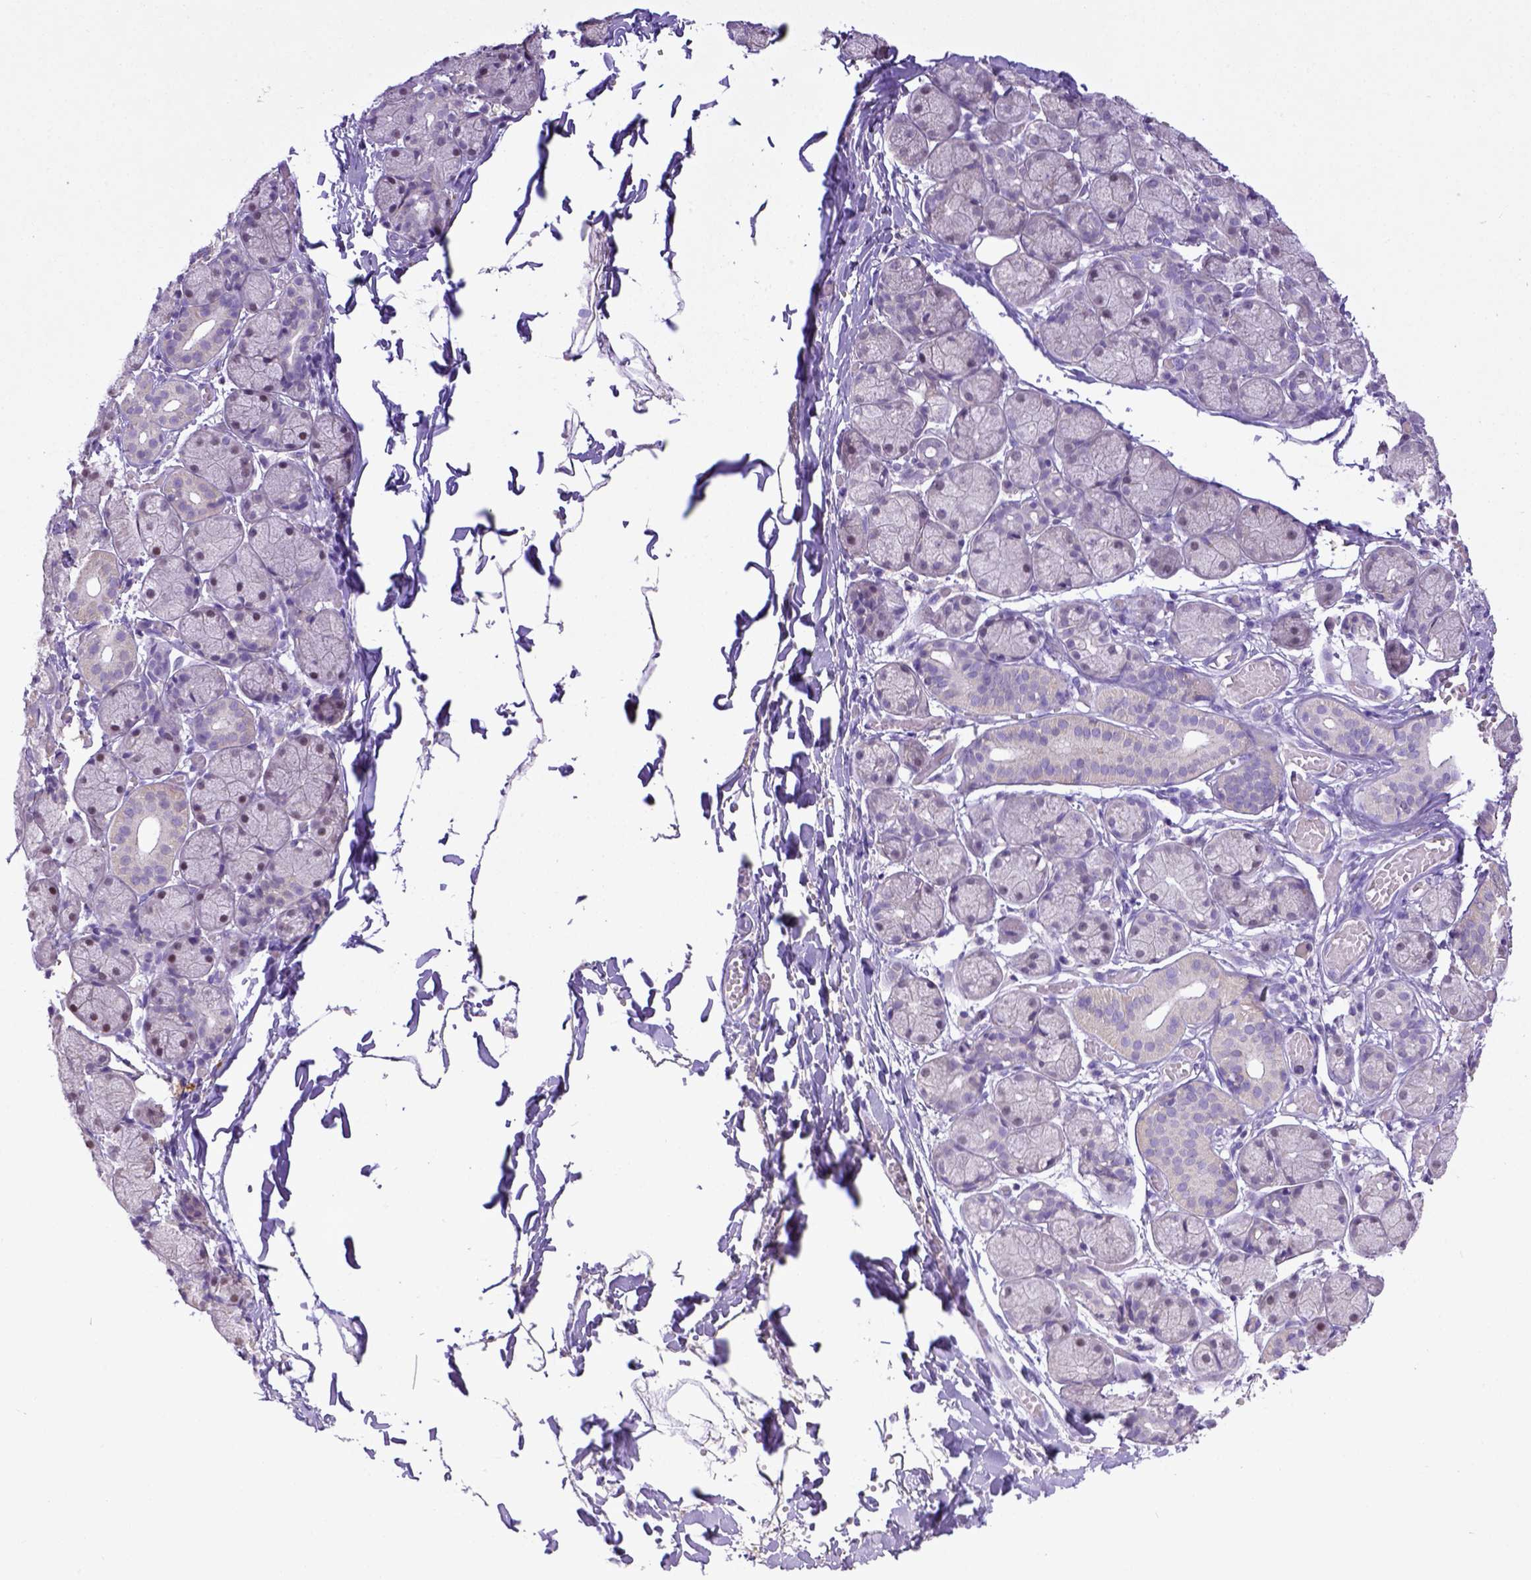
{"staining": {"intensity": "negative", "quantity": "none", "location": "none"}, "tissue": "salivary gland", "cell_type": "Glandular cells", "image_type": "normal", "snomed": [{"axis": "morphology", "description": "Normal tissue, NOS"}, {"axis": "topography", "description": "Salivary gland"}, {"axis": "topography", "description": "Peripheral nerve tissue"}], "caption": "A photomicrograph of human salivary gland is negative for staining in glandular cells. The staining was performed using DAB to visualize the protein expression in brown, while the nuclei were stained in blue with hematoxylin (Magnification: 20x).", "gene": "CD40", "patient": {"sex": "female", "age": 24}}